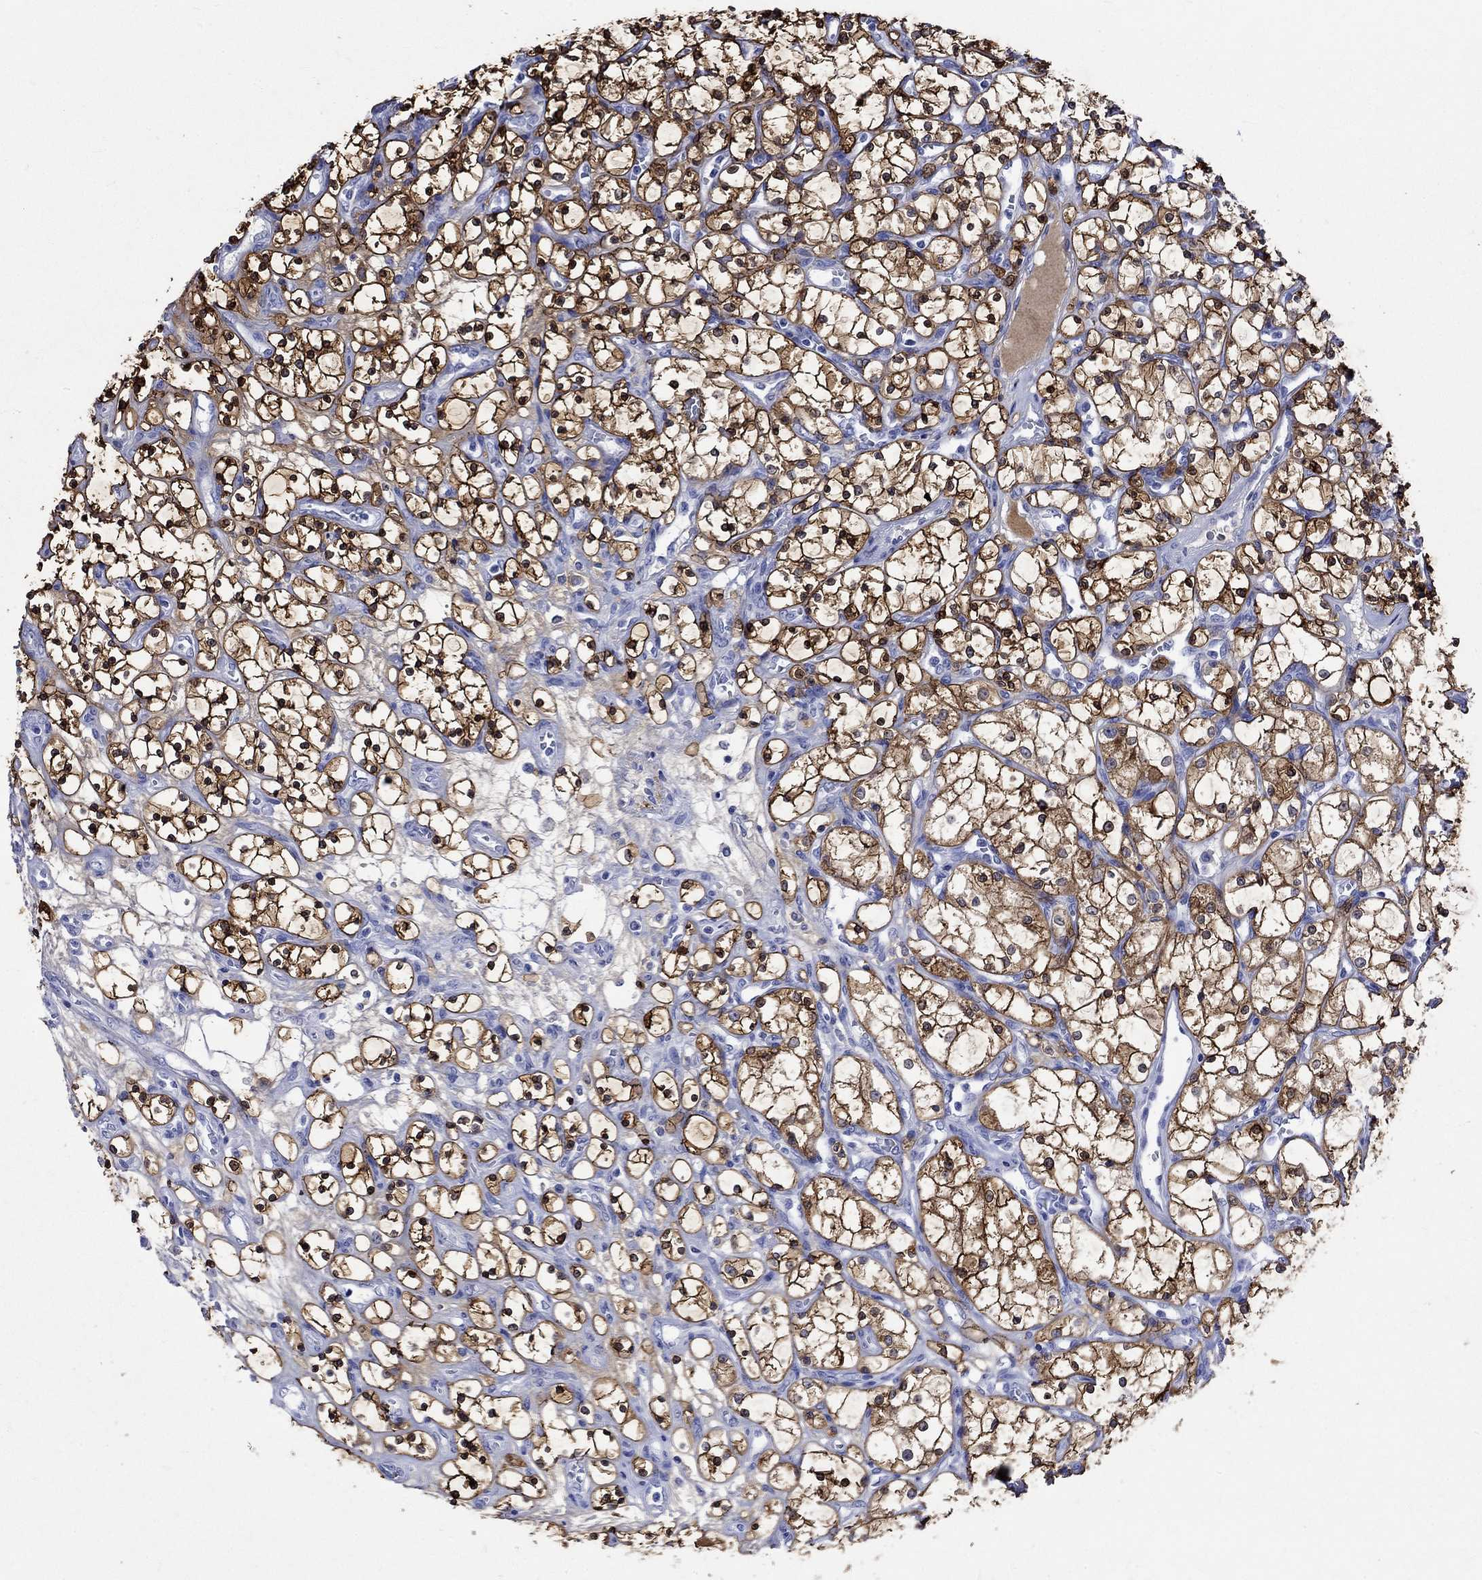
{"staining": {"intensity": "strong", "quantity": ">75%", "location": "cytoplasmic/membranous"}, "tissue": "renal cancer", "cell_type": "Tumor cells", "image_type": "cancer", "snomed": [{"axis": "morphology", "description": "Adenocarcinoma, NOS"}, {"axis": "topography", "description": "Kidney"}], "caption": "Protein expression by immunohistochemistry displays strong cytoplasmic/membranous expression in about >75% of tumor cells in renal cancer (adenocarcinoma).", "gene": "CRYAB", "patient": {"sex": "female", "age": 69}}